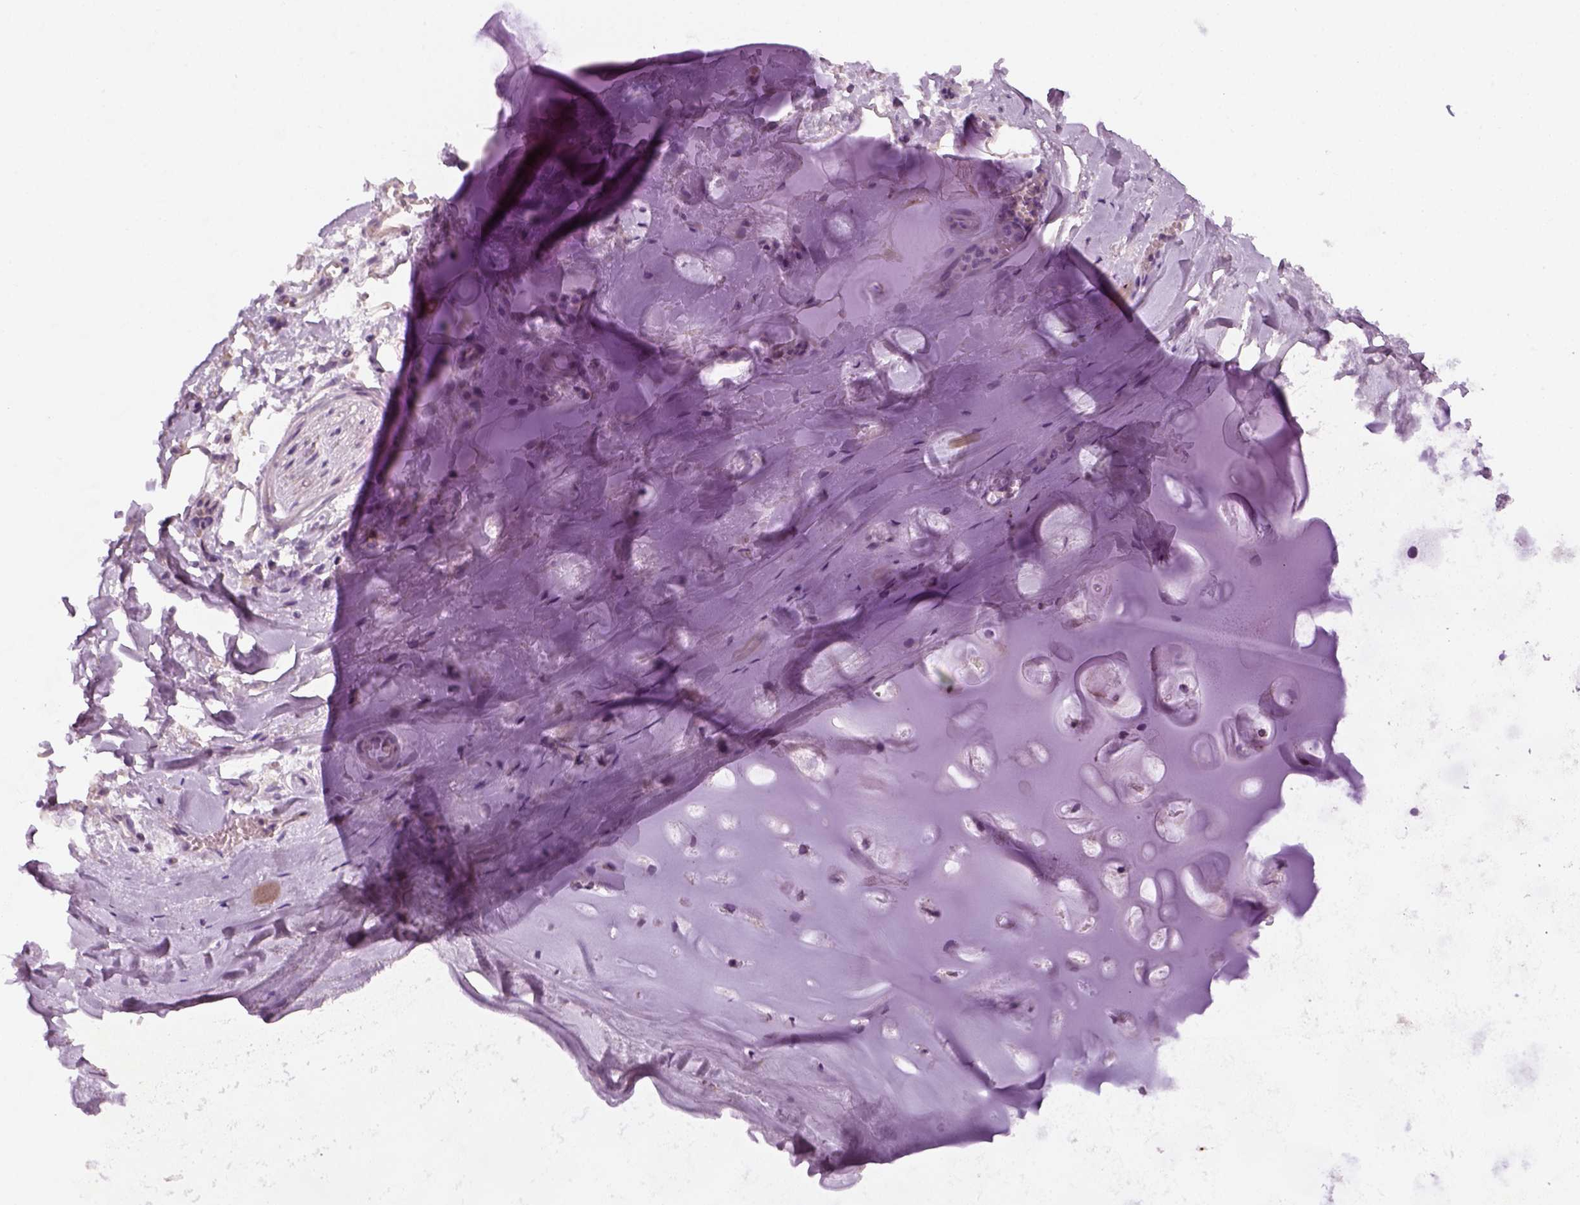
{"staining": {"intensity": "negative", "quantity": "none", "location": "none"}, "tissue": "adipose tissue", "cell_type": "Adipocytes", "image_type": "normal", "snomed": [{"axis": "morphology", "description": "Normal tissue, NOS"}, {"axis": "topography", "description": "Cartilage tissue"}, {"axis": "topography", "description": "Nasopharynx"}, {"axis": "topography", "description": "Thyroid gland"}], "caption": "Immunohistochemistry photomicrograph of benign human adipose tissue stained for a protein (brown), which displays no positivity in adipocytes.", "gene": "NUDT6", "patient": {"sex": "male", "age": 63}}